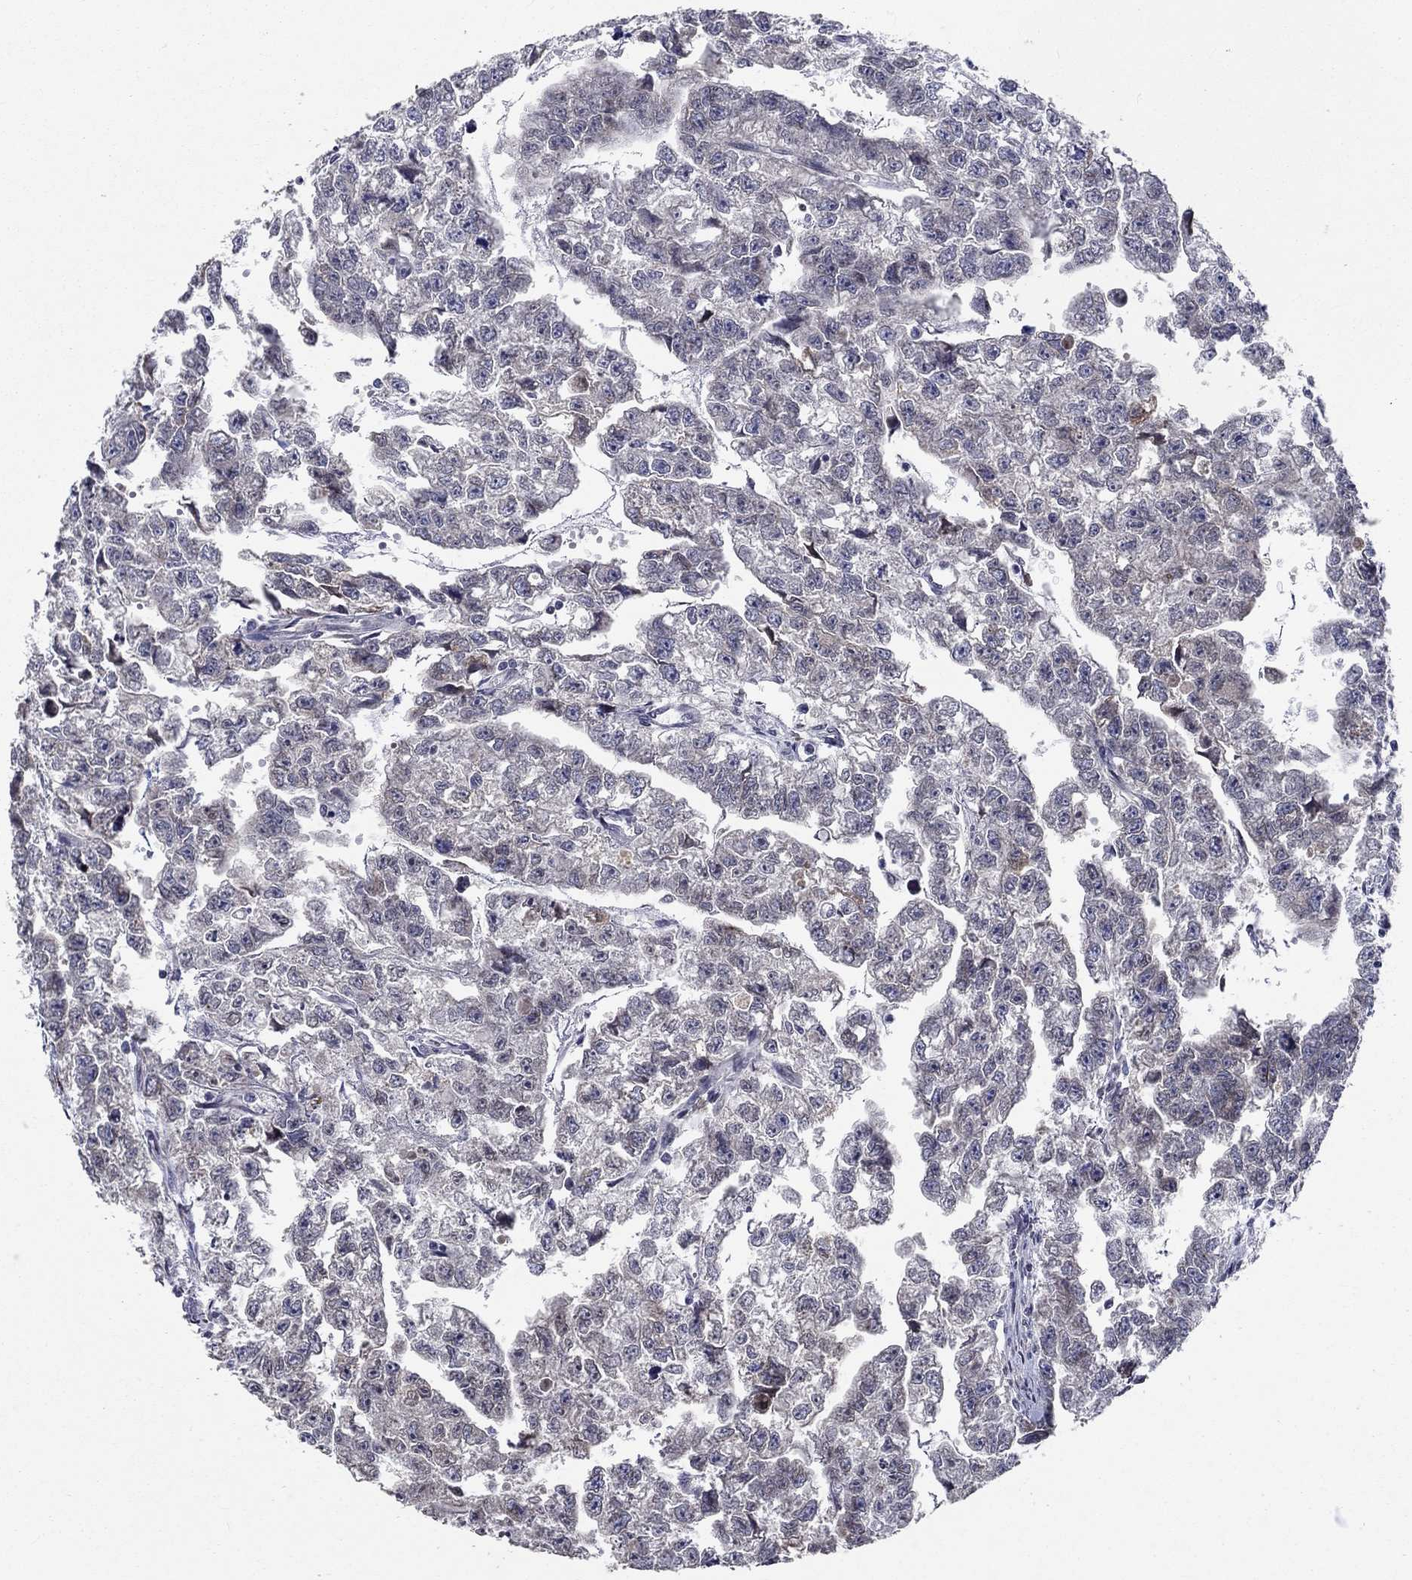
{"staining": {"intensity": "negative", "quantity": "none", "location": "none"}, "tissue": "testis cancer", "cell_type": "Tumor cells", "image_type": "cancer", "snomed": [{"axis": "morphology", "description": "Carcinoma, Embryonal, NOS"}, {"axis": "morphology", "description": "Teratoma, malignant, NOS"}, {"axis": "topography", "description": "Testis"}], "caption": "DAB immunohistochemical staining of teratoma (malignant) (testis) shows no significant expression in tumor cells. (Brightfield microscopy of DAB (3,3'-diaminobenzidine) immunohistochemistry (IHC) at high magnification).", "gene": "CETN3", "patient": {"sex": "male", "age": 44}}